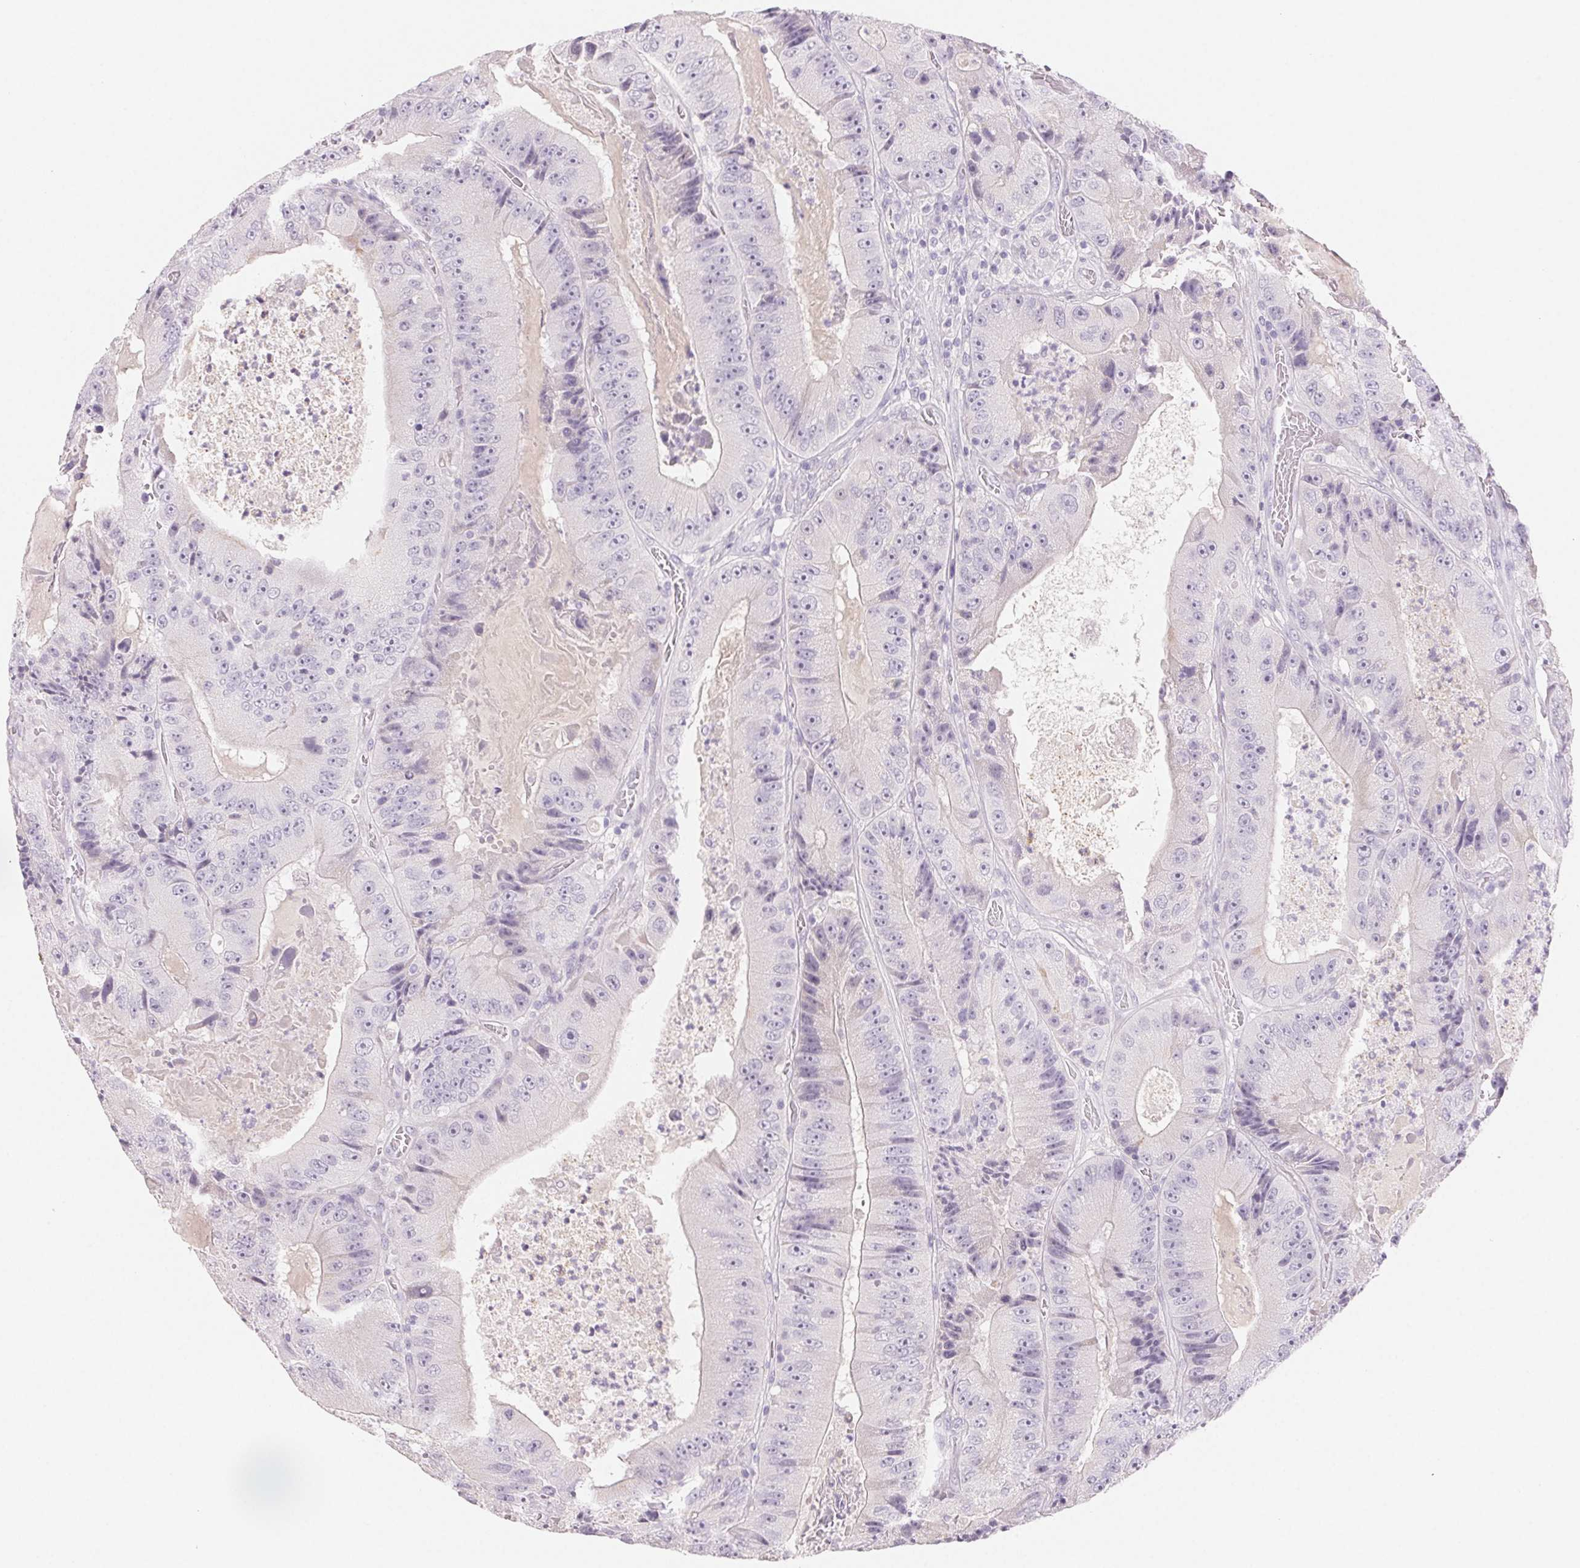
{"staining": {"intensity": "negative", "quantity": "none", "location": "none"}, "tissue": "colorectal cancer", "cell_type": "Tumor cells", "image_type": "cancer", "snomed": [{"axis": "morphology", "description": "Adenocarcinoma, NOS"}, {"axis": "topography", "description": "Colon"}], "caption": "Image shows no significant protein staining in tumor cells of colorectal adenocarcinoma. The staining is performed using DAB (3,3'-diaminobenzidine) brown chromogen with nuclei counter-stained in using hematoxylin.", "gene": "BPIFB2", "patient": {"sex": "female", "age": 86}}